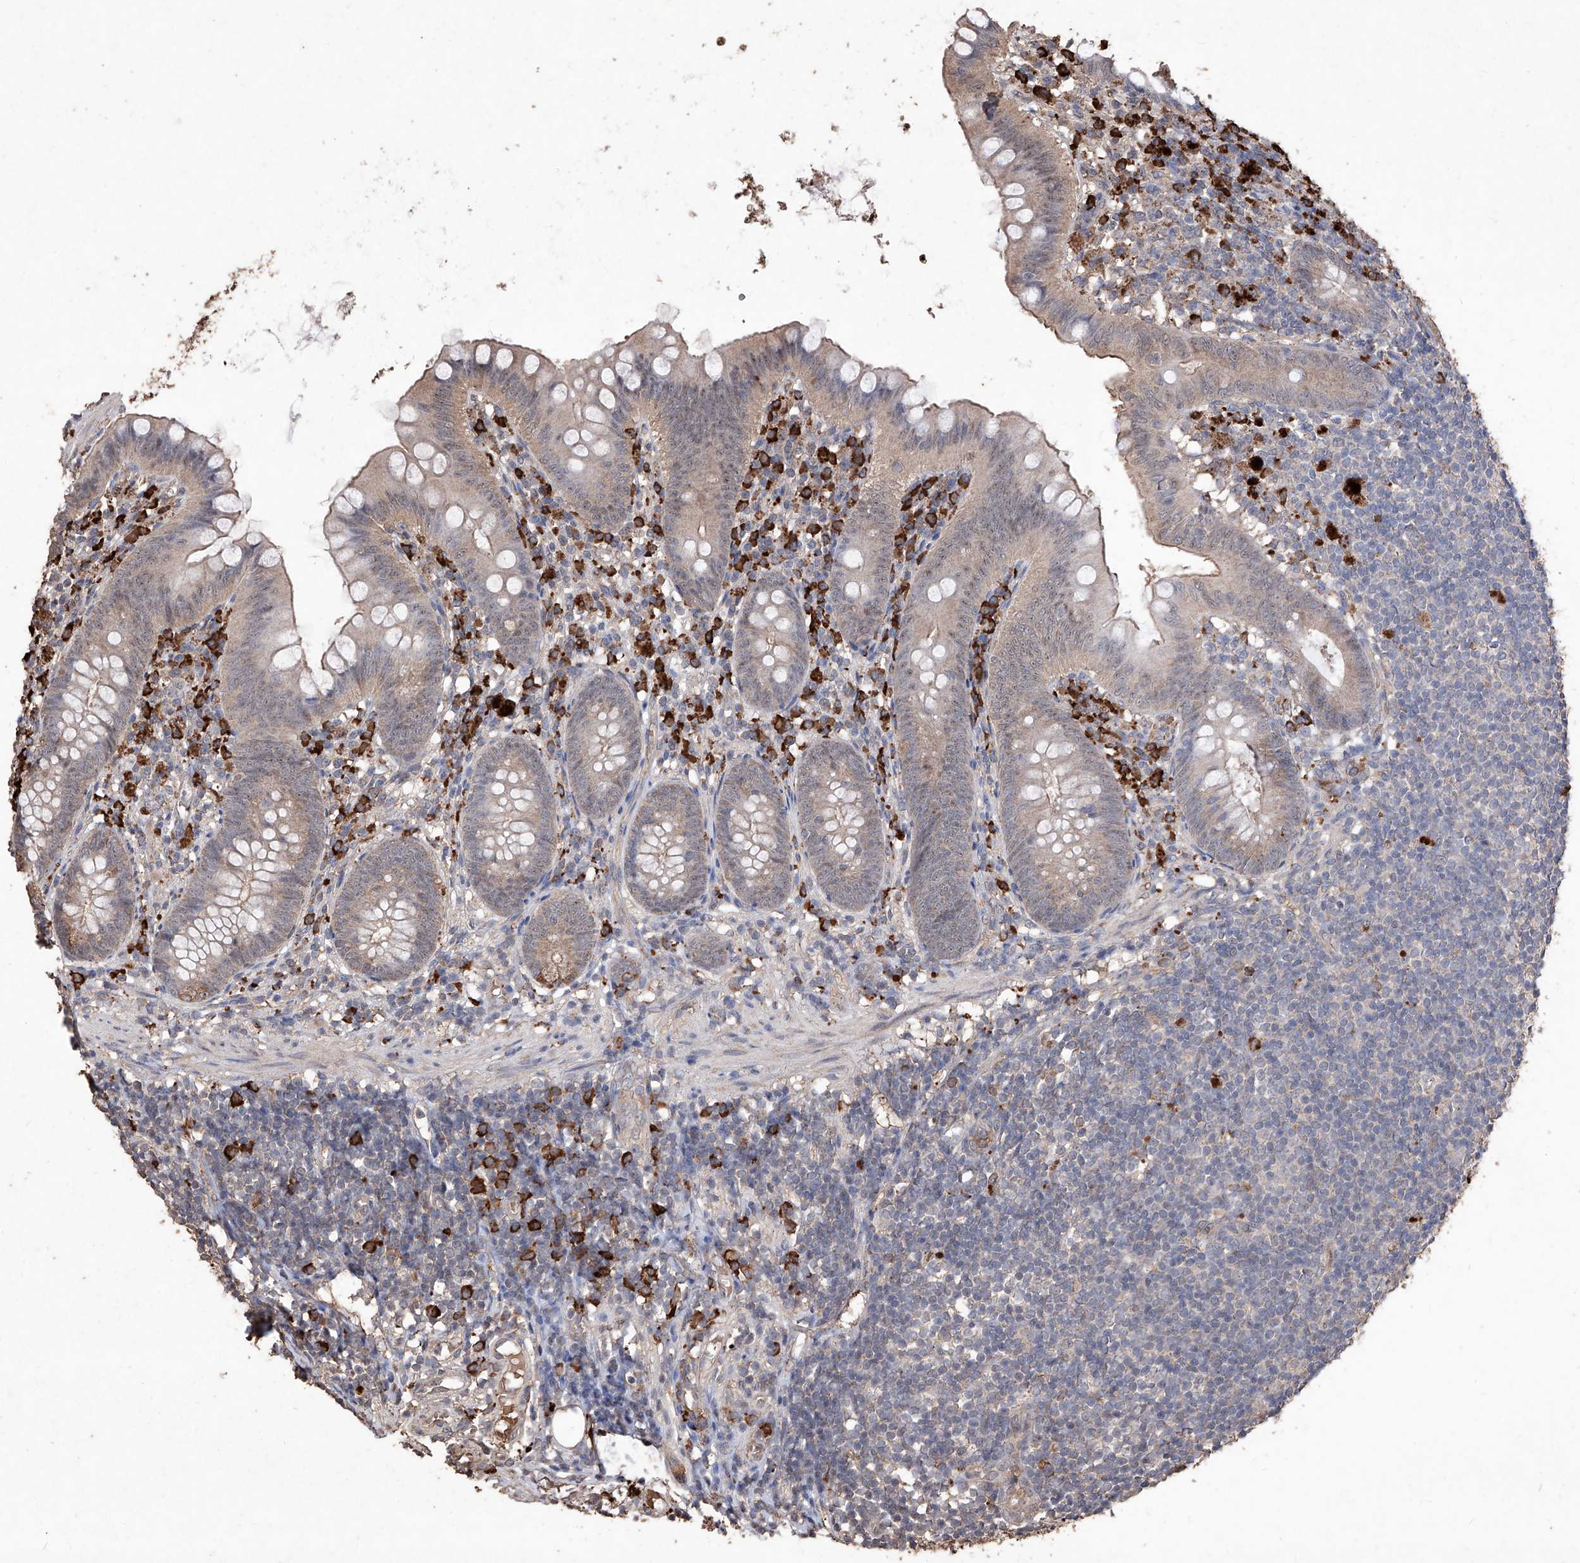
{"staining": {"intensity": "weak", "quantity": "25%-75%", "location": "cytoplasmic/membranous"}, "tissue": "appendix", "cell_type": "Glandular cells", "image_type": "normal", "snomed": [{"axis": "morphology", "description": "Normal tissue, NOS"}, {"axis": "topography", "description": "Appendix"}], "caption": "Weak cytoplasmic/membranous protein staining is identified in about 25%-75% of glandular cells in appendix. (brown staining indicates protein expression, while blue staining denotes nuclei).", "gene": "EML1", "patient": {"sex": "female", "age": 62}}